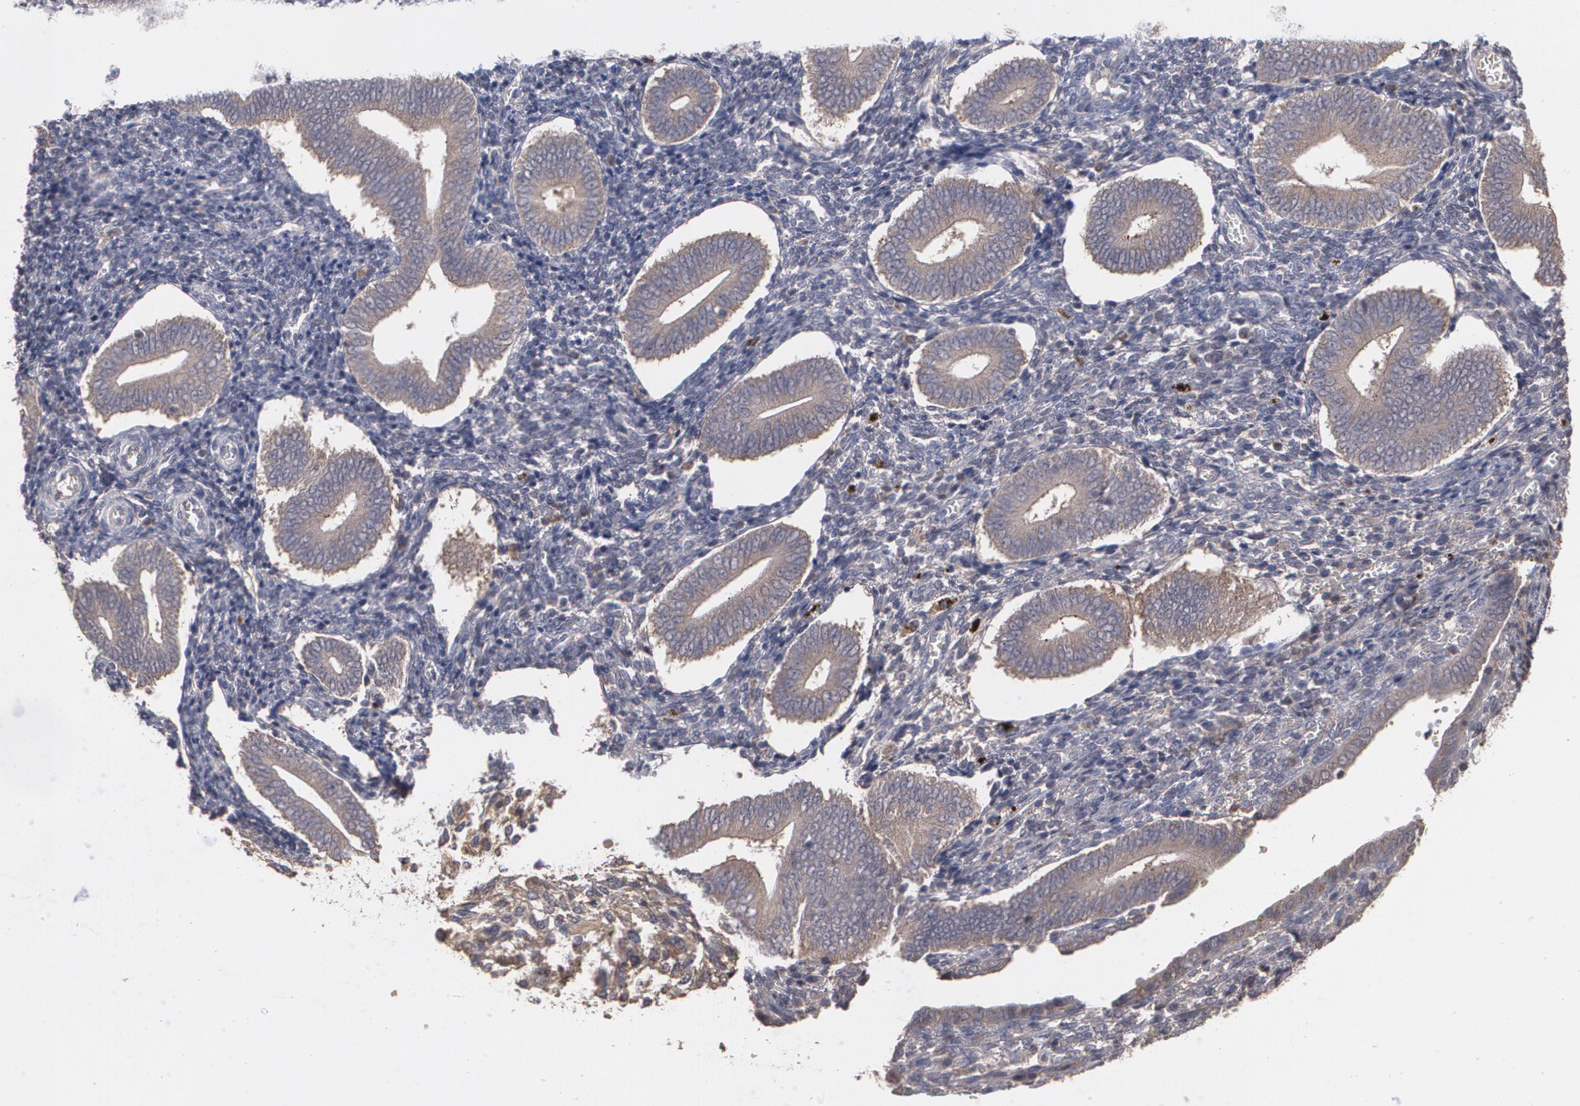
{"staining": {"intensity": "negative", "quantity": "none", "location": "none"}, "tissue": "endometrium", "cell_type": "Cells in endometrial stroma", "image_type": "normal", "snomed": [{"axis": "morphology", "description": "Normal tissue, NOS"}, {"axis": "topography", "description": "Uterus"}, {"axis": "topography", "description": "Endometrium"}], "caption": "Image shows no protein expression in cells in endometrial stroma of benign endometrium.", "gene": "ARF6", "patient": {"sex": "female", "age": 33}}